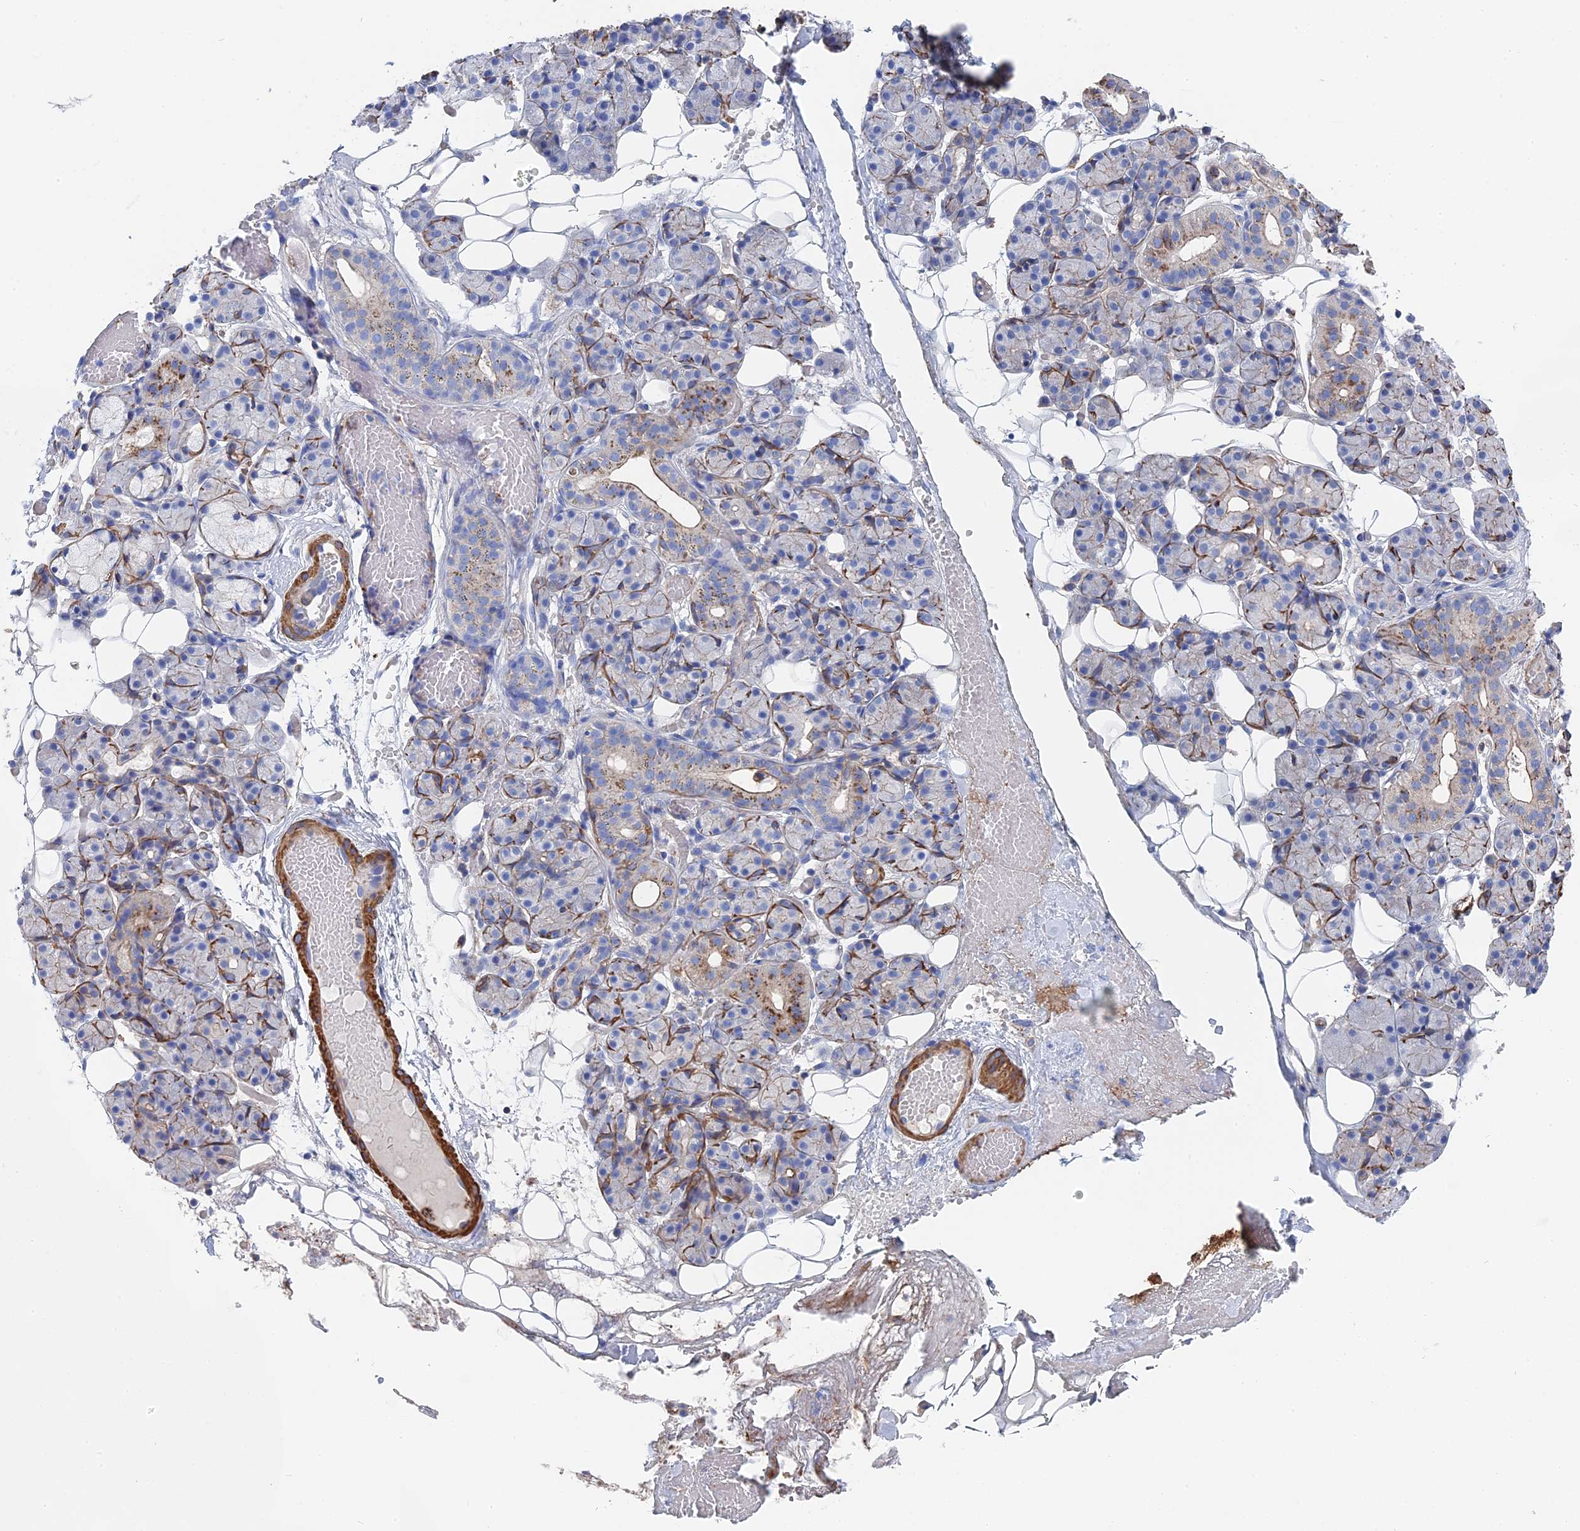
{"staining": {"intensity": "moderate", "quantity": "<25%", "location": "cytoplasmic/membranous"}, "tissue": "salivary gland", "cell_type": "Glandular cells", "image_type": "normal", "snomed": [{"axis": "morphology", "description": "Normal tissue, NOS"}, {"axis": "topography", "description": "Salivary gland"}], "caption": "Benign salivary gland was stained to show a protein in brown. There is low levels of moderate cytoplasmic/membranous staining in about <25% of glandular cells. (Stains: DAB in brown, nuclei in blue, Microscopy: brightfield microscopy at high magnification).", "gene": "STRA6", "patient": {"sex": "male", "age": 63}}